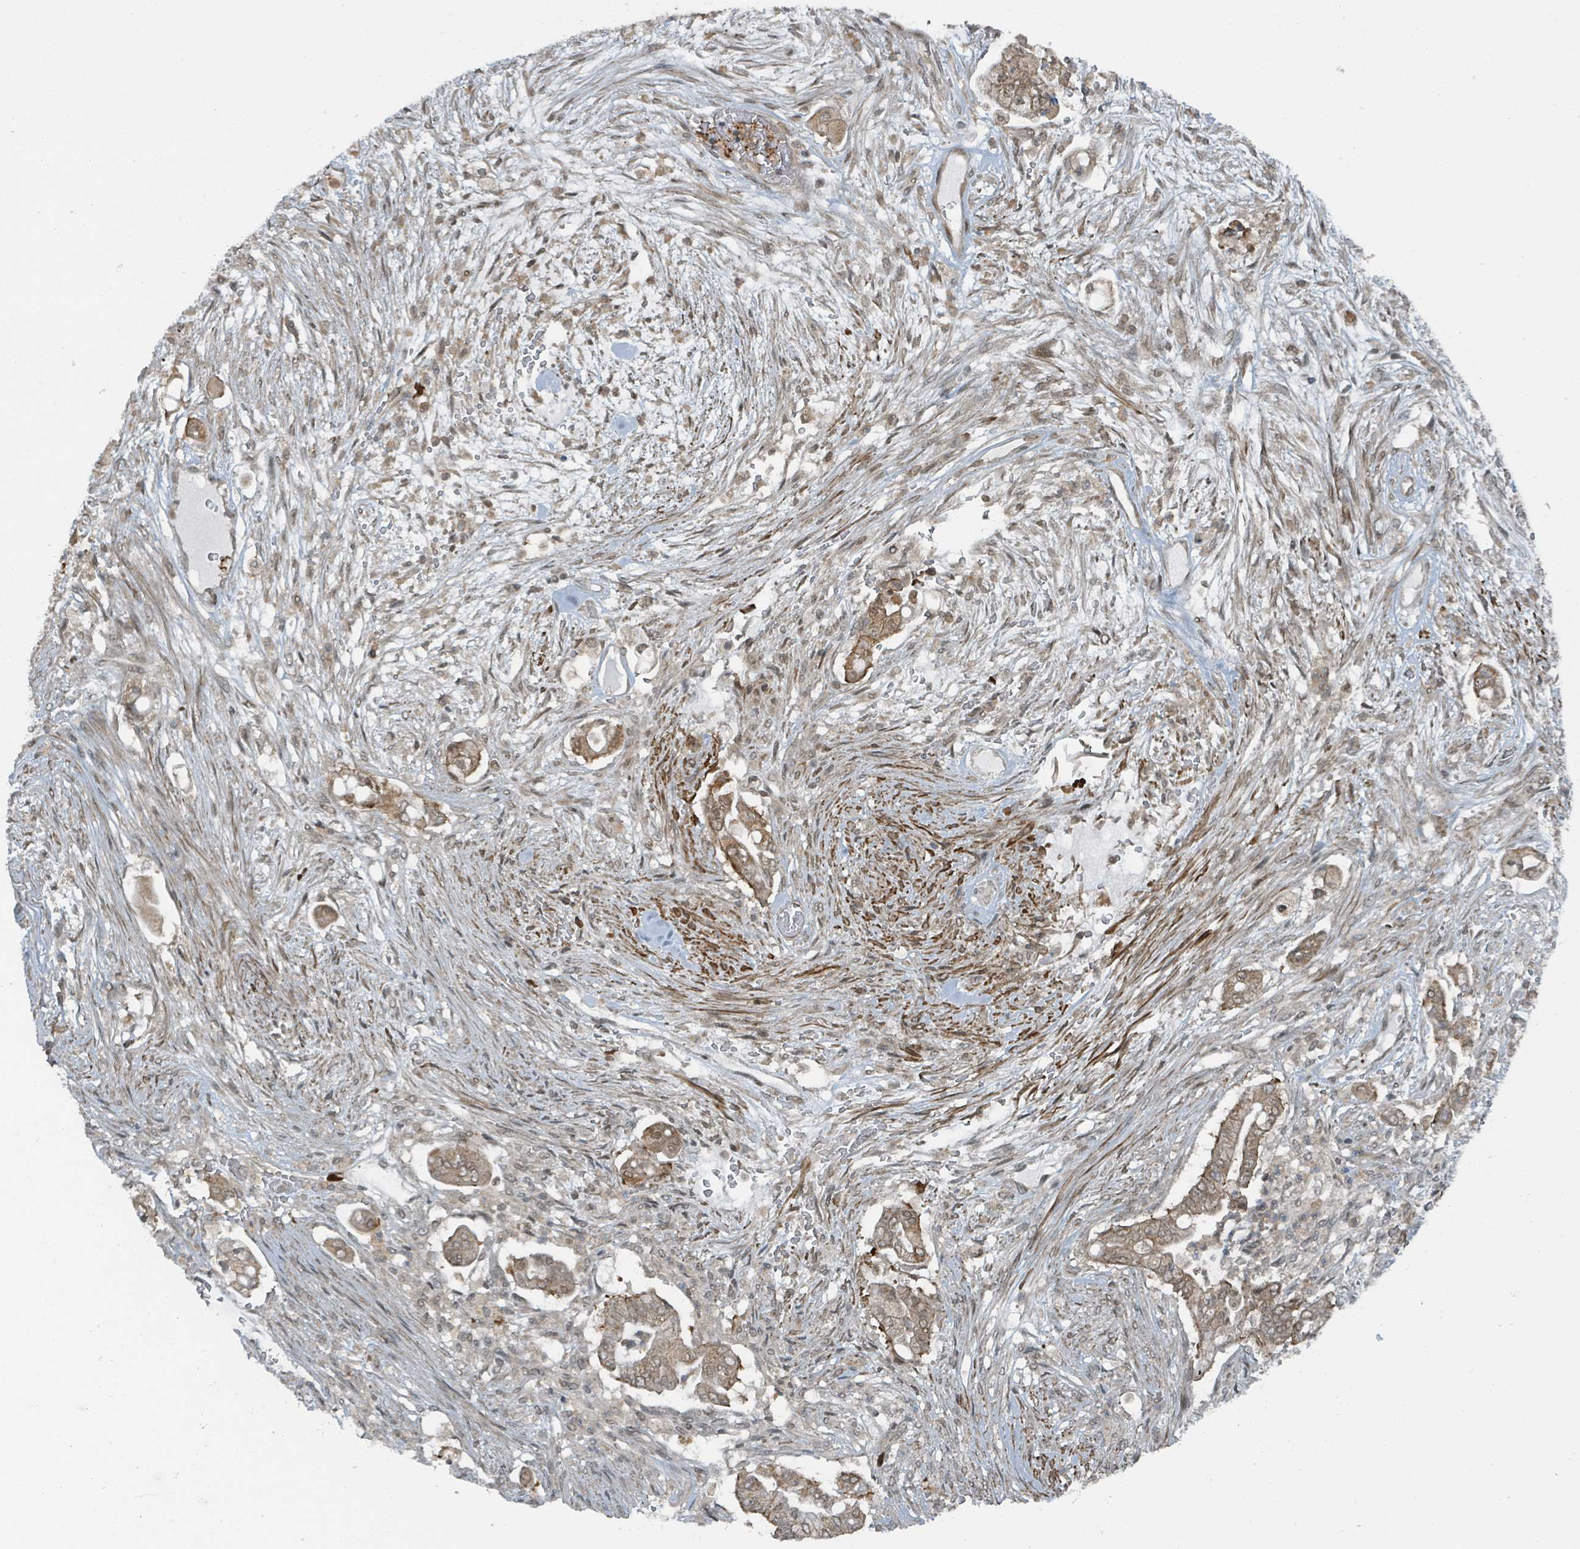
{"staining": {"intensity": "moderate", "quantity": ">75%", "location": "cytoplasmic/membranous,nuclear"}, "tissue": "pancreatic cancer", "cell_type": "Tumor cells", "image_type": "cancer", "snomed": [{"axis": "morphology", "description": "Adenocarcinoma, NOS"}, {"axis": "topography", "description": "Pancreas"}], "caption": "Immunohistochemistry (IHC) histopathology image of human pancreatic adenocarcinoma stained for a protein (brown), which reveals medium levels of moderate cytoplasmic/membranous and nuclear expression in about >75% of tumor cells.", "gene": "PHIP", "patient": {"sex": "female", "age": 69}}